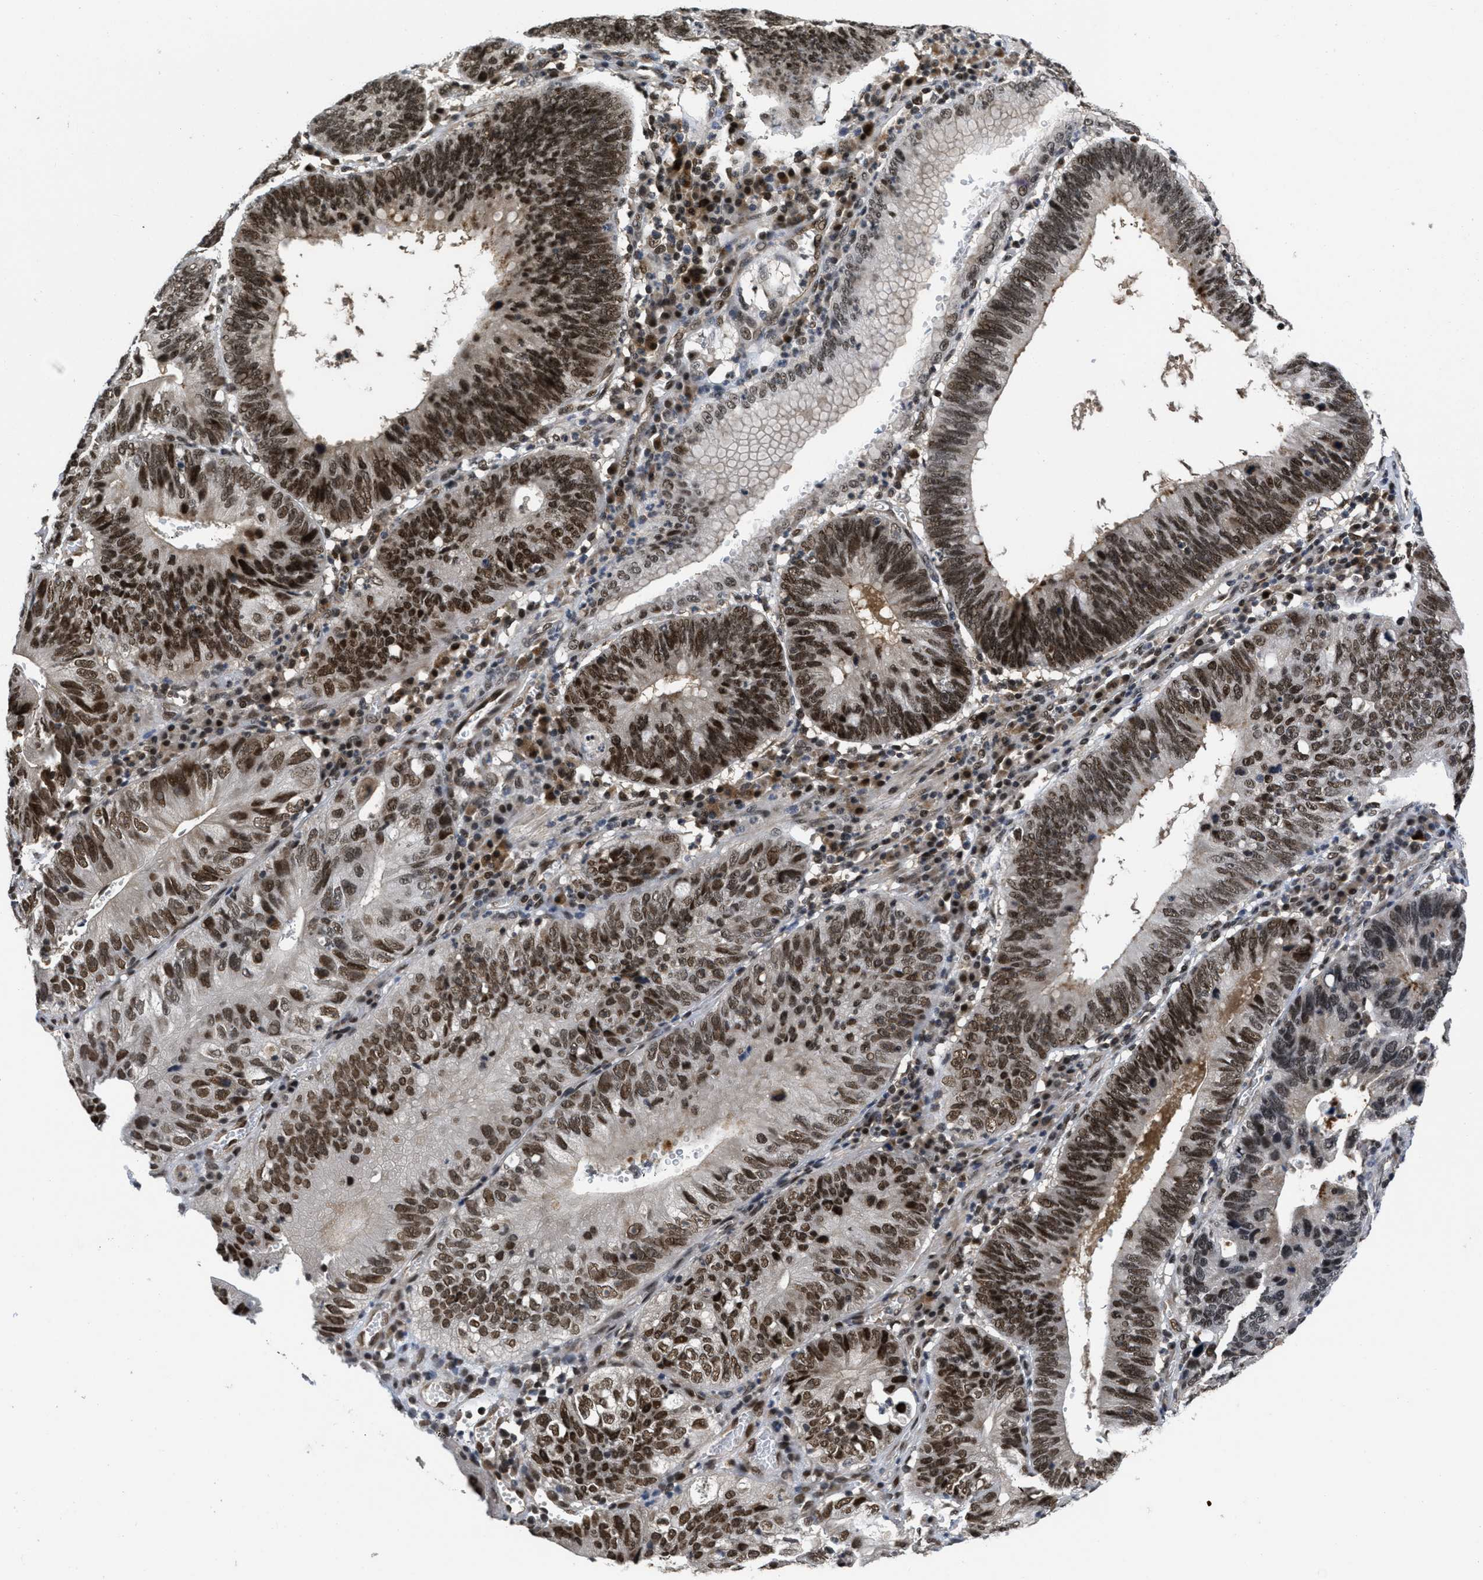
{"staining": {"intensity": "strong", "quantity": ">75%", "location": "cytoplasmic/membranous,nuclear"}, "tissue": "stomach cancer", "cell_type": "Tumor cells", "image_type": "cancer", "snomed": [{"axis": "morphology", "description": "Adenocarcinoma, NOS"}, {"axis": "topography", "description": "Stomach"}], "caption": "A high amount of strong cytoplasmic/membranous and nuclear expression is appreciated in about >75% of tumor cells in adenocarcinoma (stomach) tissue.", "gene": "CUL4B", "patient": {"sex": "male", "age": 59}}